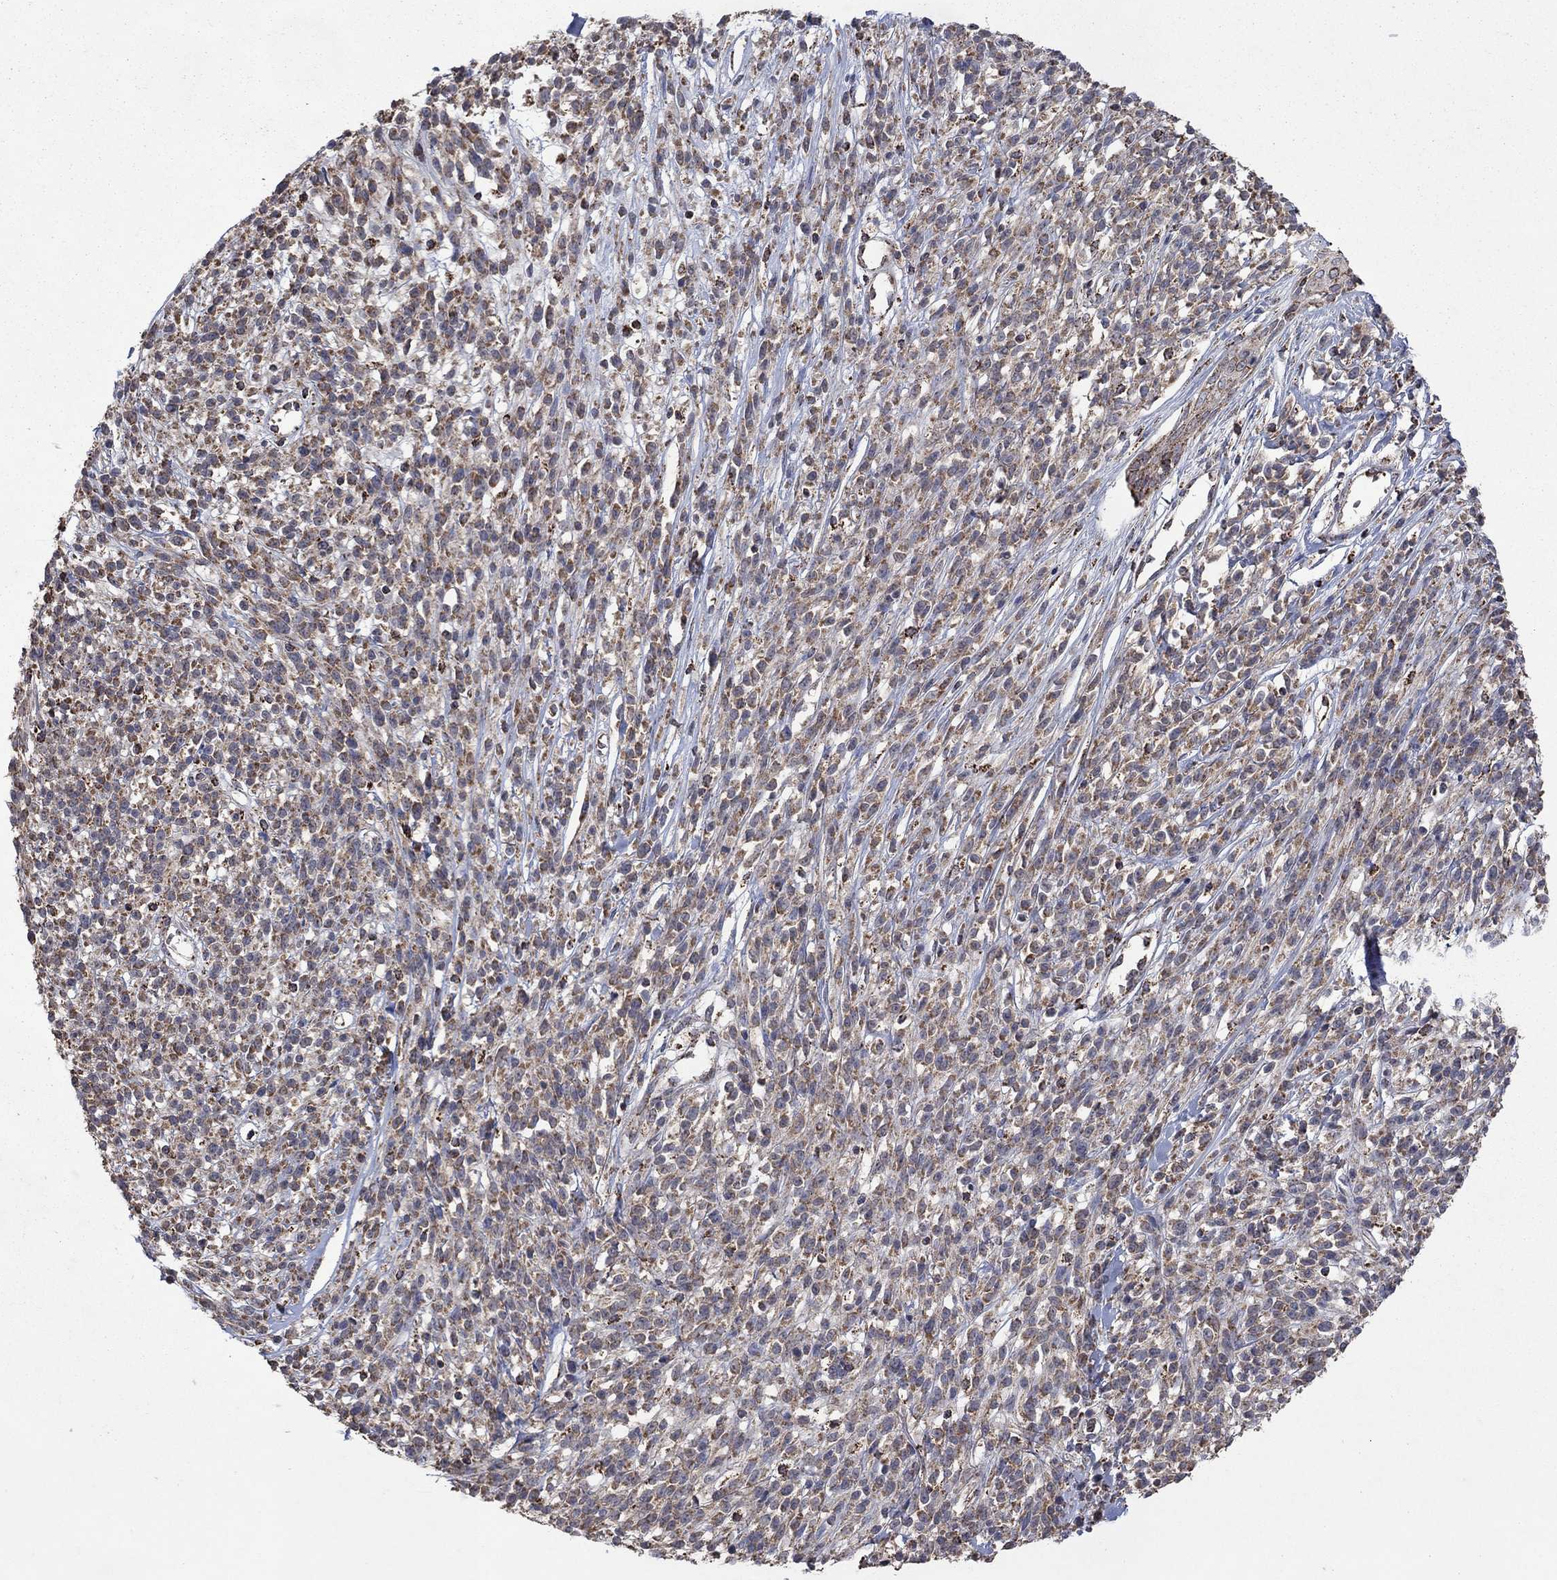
{"staining": {"intensity": "moderate", "quantity": "25%-75%", "location": "cytoplasmic/membranous"}, "tissue": "melanoma", "cell_type": "Tumor cells", "image_type": "cancer", "snomed": [{"axis": "morphology", "description": "Malignant melanoma, NOS"}, {"axis": "topography", "description": "Skin"}, {"axis": "topography", "description": "Skin of trunk"}], "caption": "Immunohistochemical staining of human malignant melanoma displays medium levels of moderate cytoplasmic/membranous protein positivity in approximately 25%-75% of tumor cells.", "gene": "DPH1", "patient": {"sex": "male", "age": 74}}